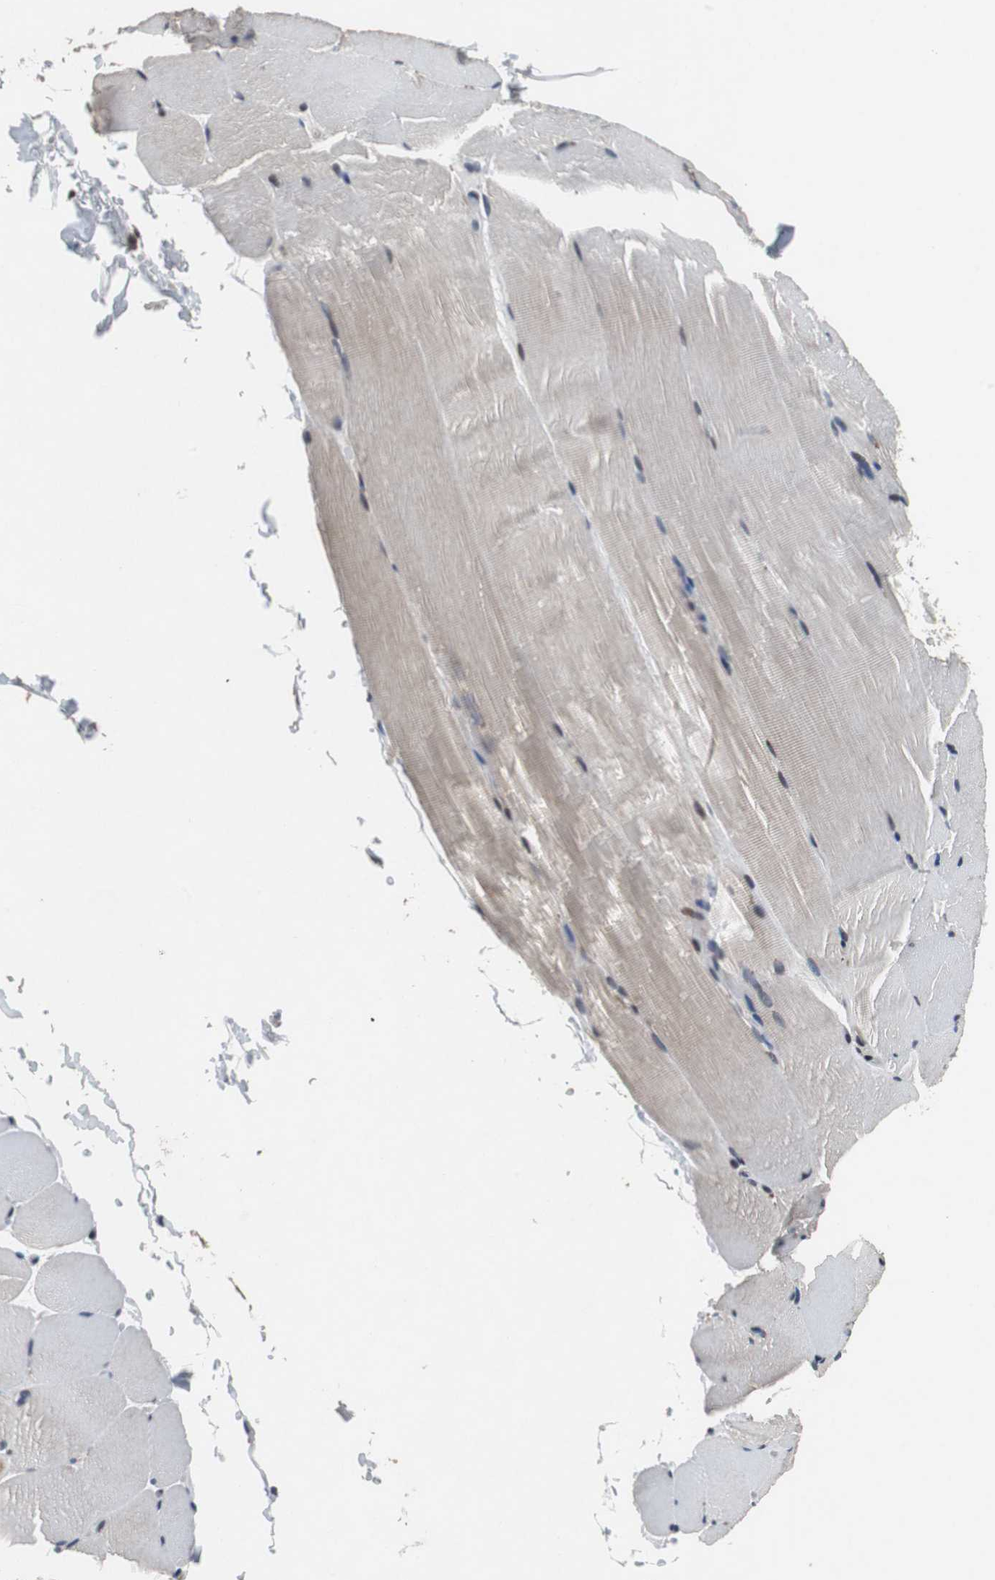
{"staining": {"intensity": "weak", "quantity": "25%-75%", "location": "cytoplasmic/membranous"}, "tissue": "skeletal muscle", "cell_type": "Myocytes", "image_type": "normal", "snomed": [{"axis": "morphology", "description": "Normal tissue, NOS"}, {"axis": "topography", "description": "Skeletal muscle"}, {"axis": "topography", "description": "Parathyroid gland"}], "caption": "The histopathology image displays staining of normal skeletal muscle, revealing weak cytoplasmic/membranous protein staining (brown color) within myocytes. (DAB (3,3'-diaminobenzidine) = brown stain, brightfield microscopy at high magnification).", "gene": "TP63", "patient": {"sex": "female", "age": 37}}